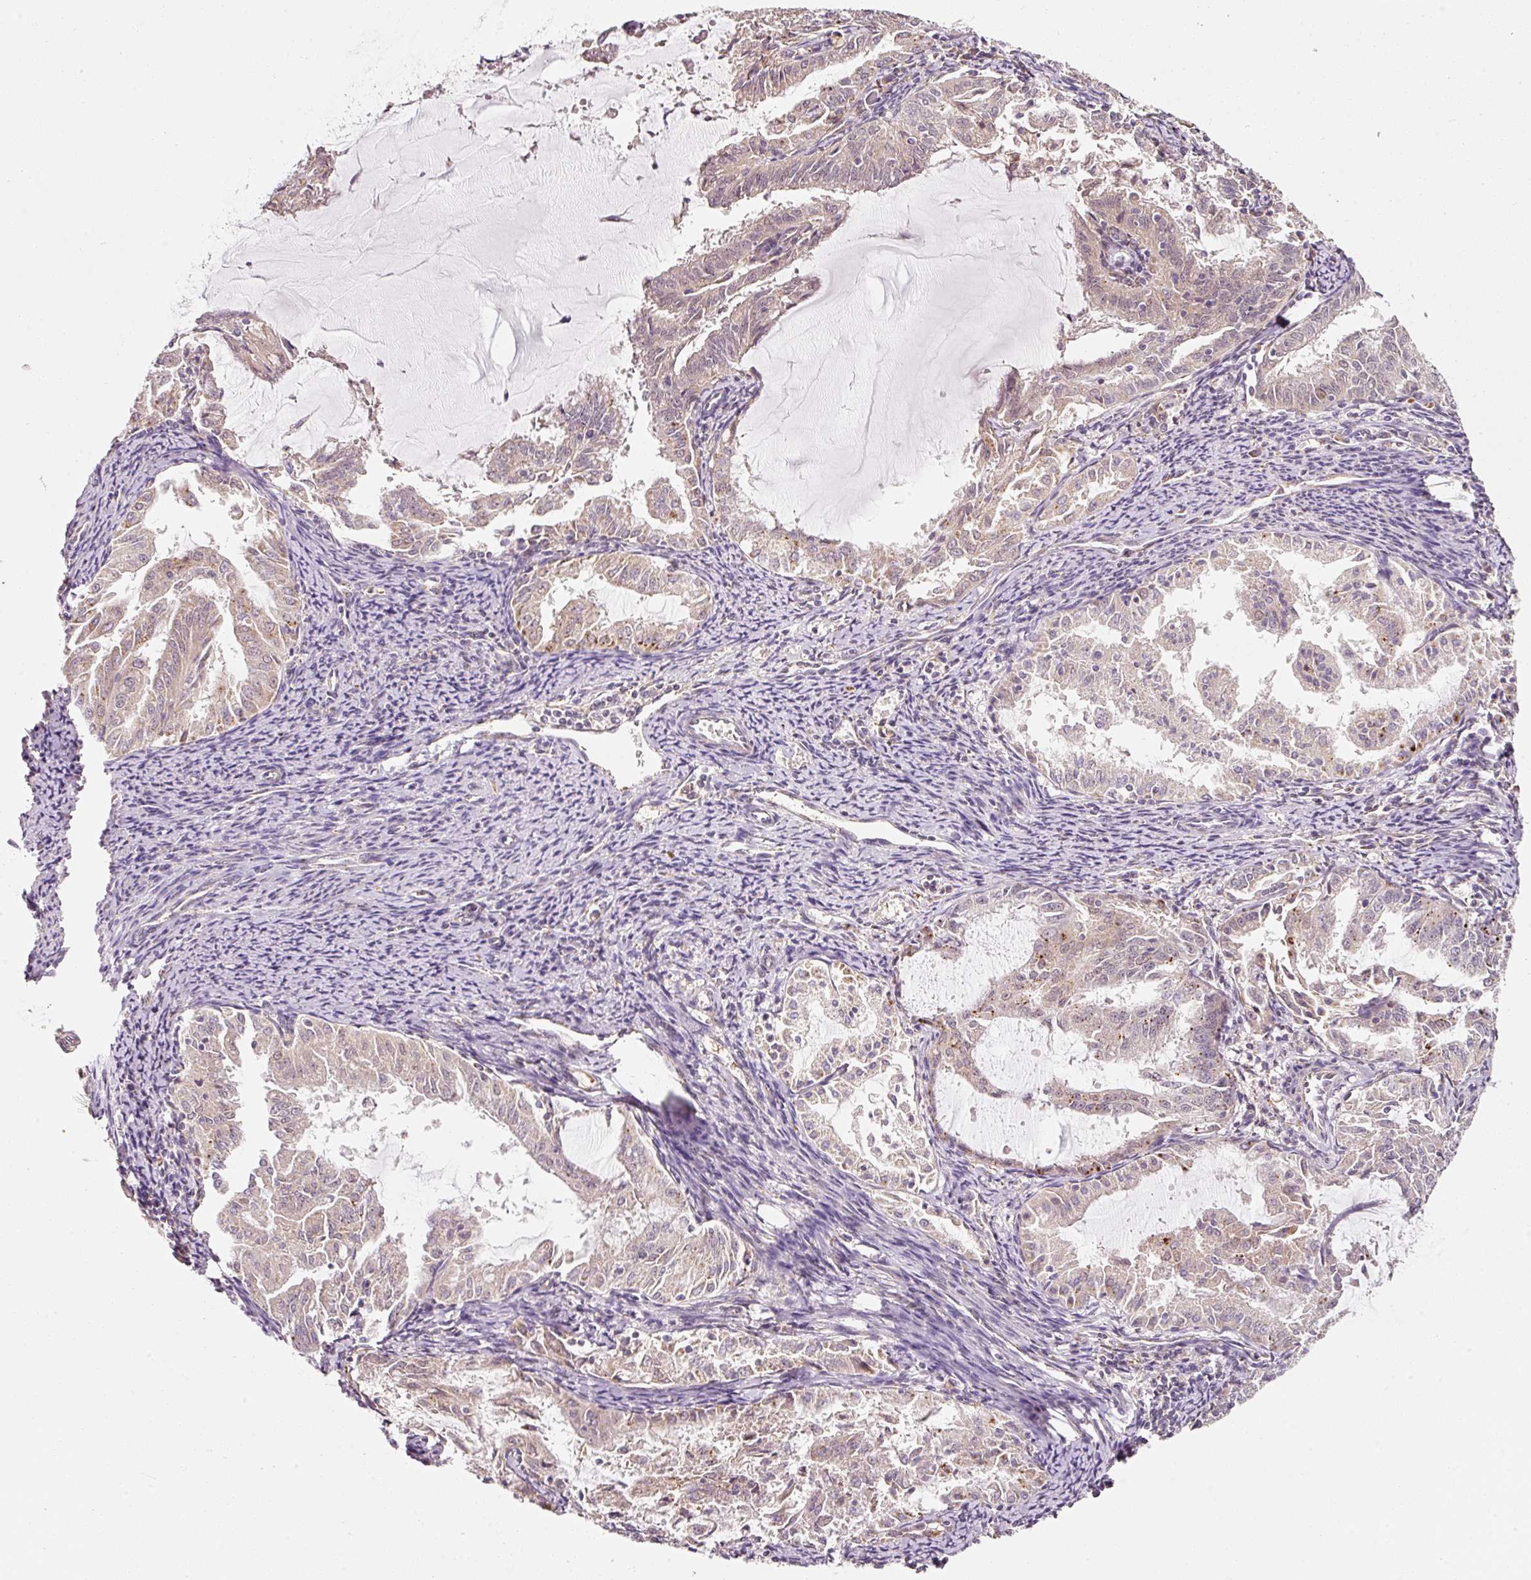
{"staining": {"intensity": "weak", "quantity": "<25%", "location": "cytoplasmic/membranous"}, "tissue": "endometrial cancer", "cell_type": "Tumor cells", "image_type": "cancer", "snomed": [{"axis": "morphology", "description": "Adenocarcinoma, NOS"}, {"axis": "topography", "description": "Endometrium"}], "caption": "A micrograph of endometrial cancer (adenocarcinoma) stained for a protein exhibits no brown staining in tumor cells.", "gene": "ZNF460", "patient": {"sex": "female", "age": 70}}